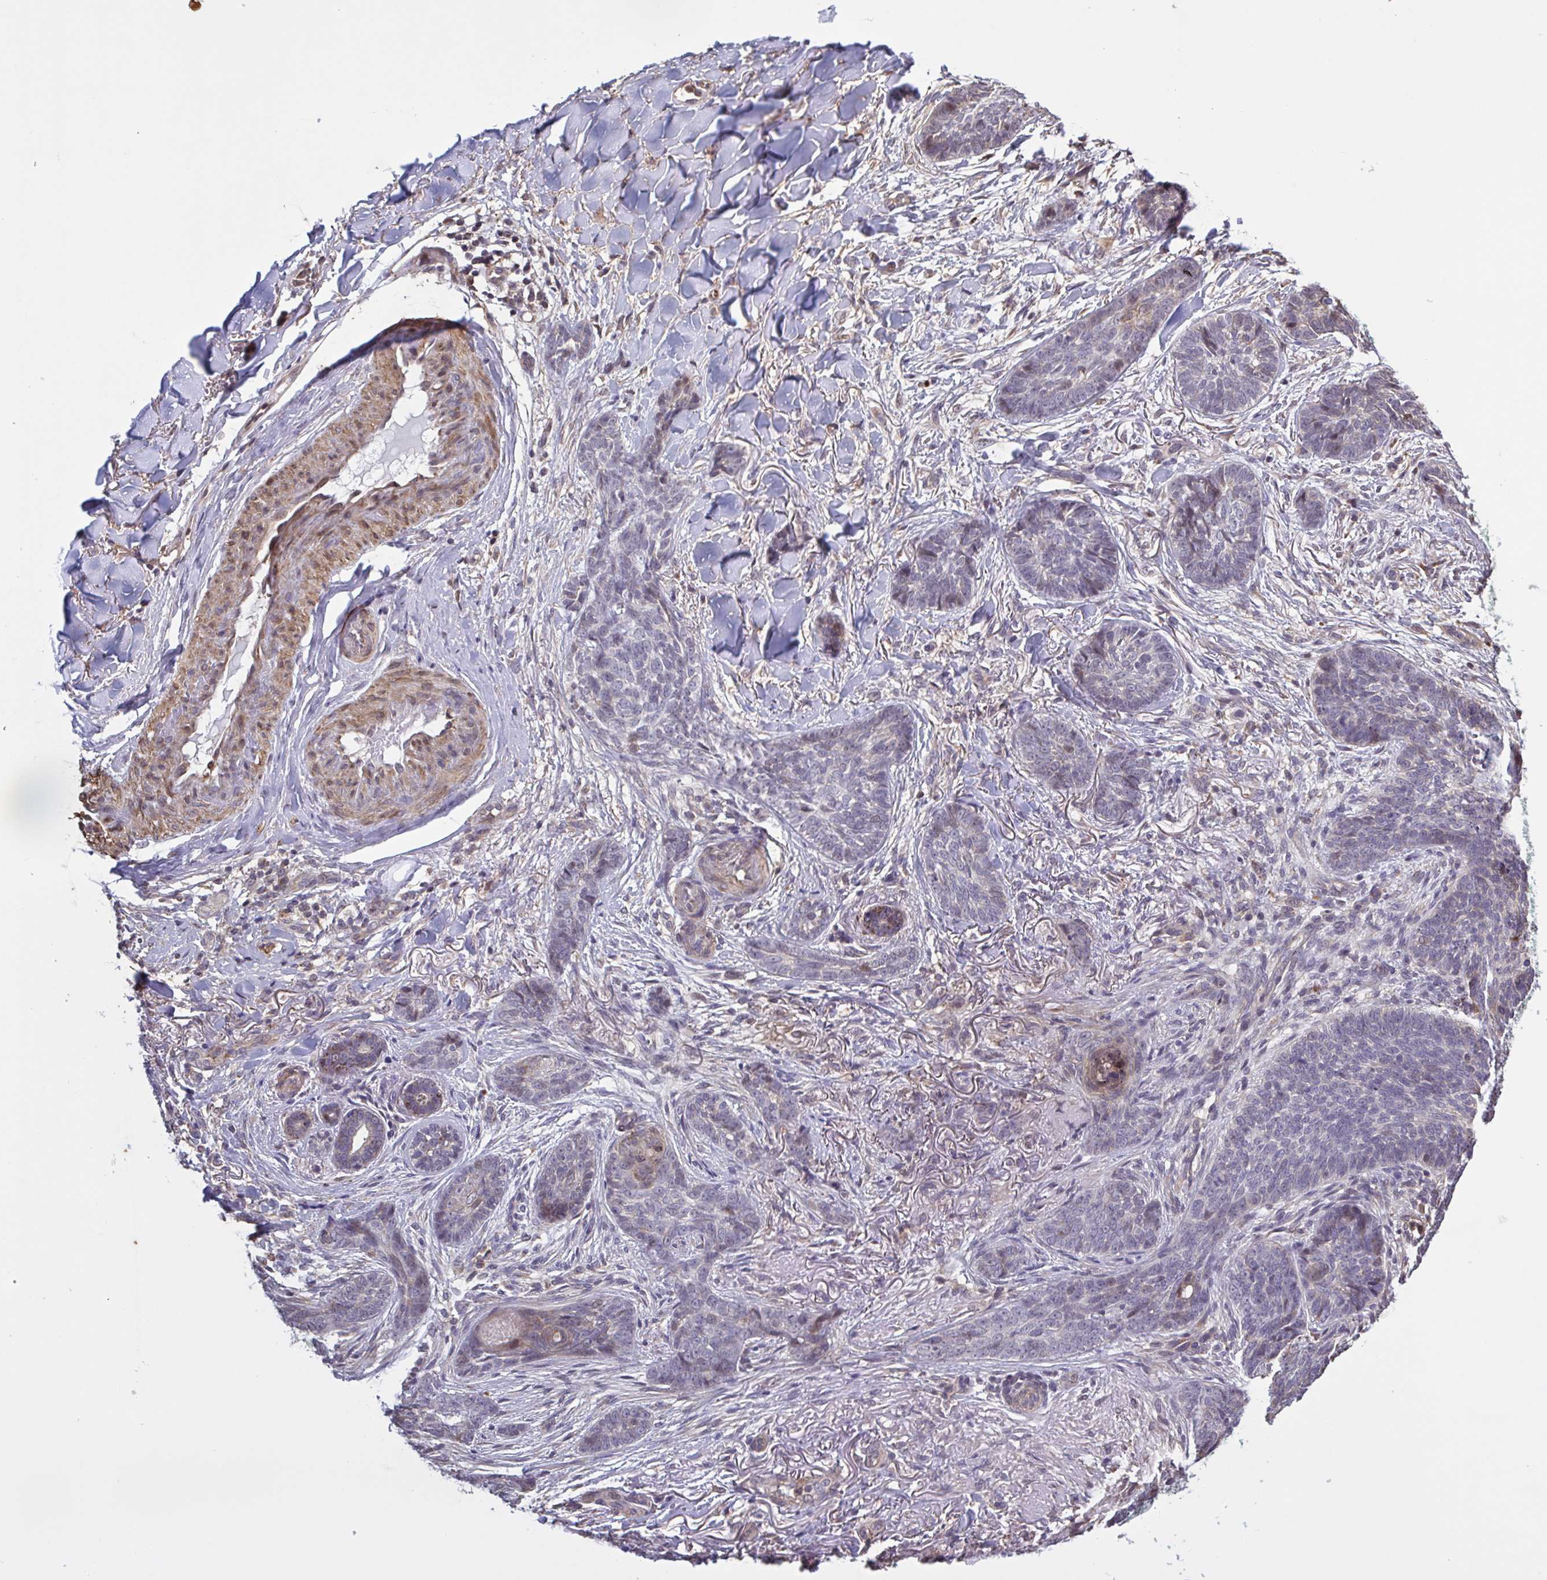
{"staining": {"intensity": "negative", "quantity": "none", "location": "none"}, "tissue": "skin cancer", "cell_type": "Tumor cells", "image_type": "cancer", "snomed": [{"axis": "morphology", "description": "Basal cell carcinoma"}, {"axis": "topography", "description": "Skin"}, {"axis": "topography", "description": "Skin of face"}], "caption": "Human skin cancer (basal cell carcinoma) stained for a protein using immunohistochemistry (IHC) demonstrates no positivity in tumor cells.", "gene": "ZNF200", "patient": {"sex": "male", "age": 88}}